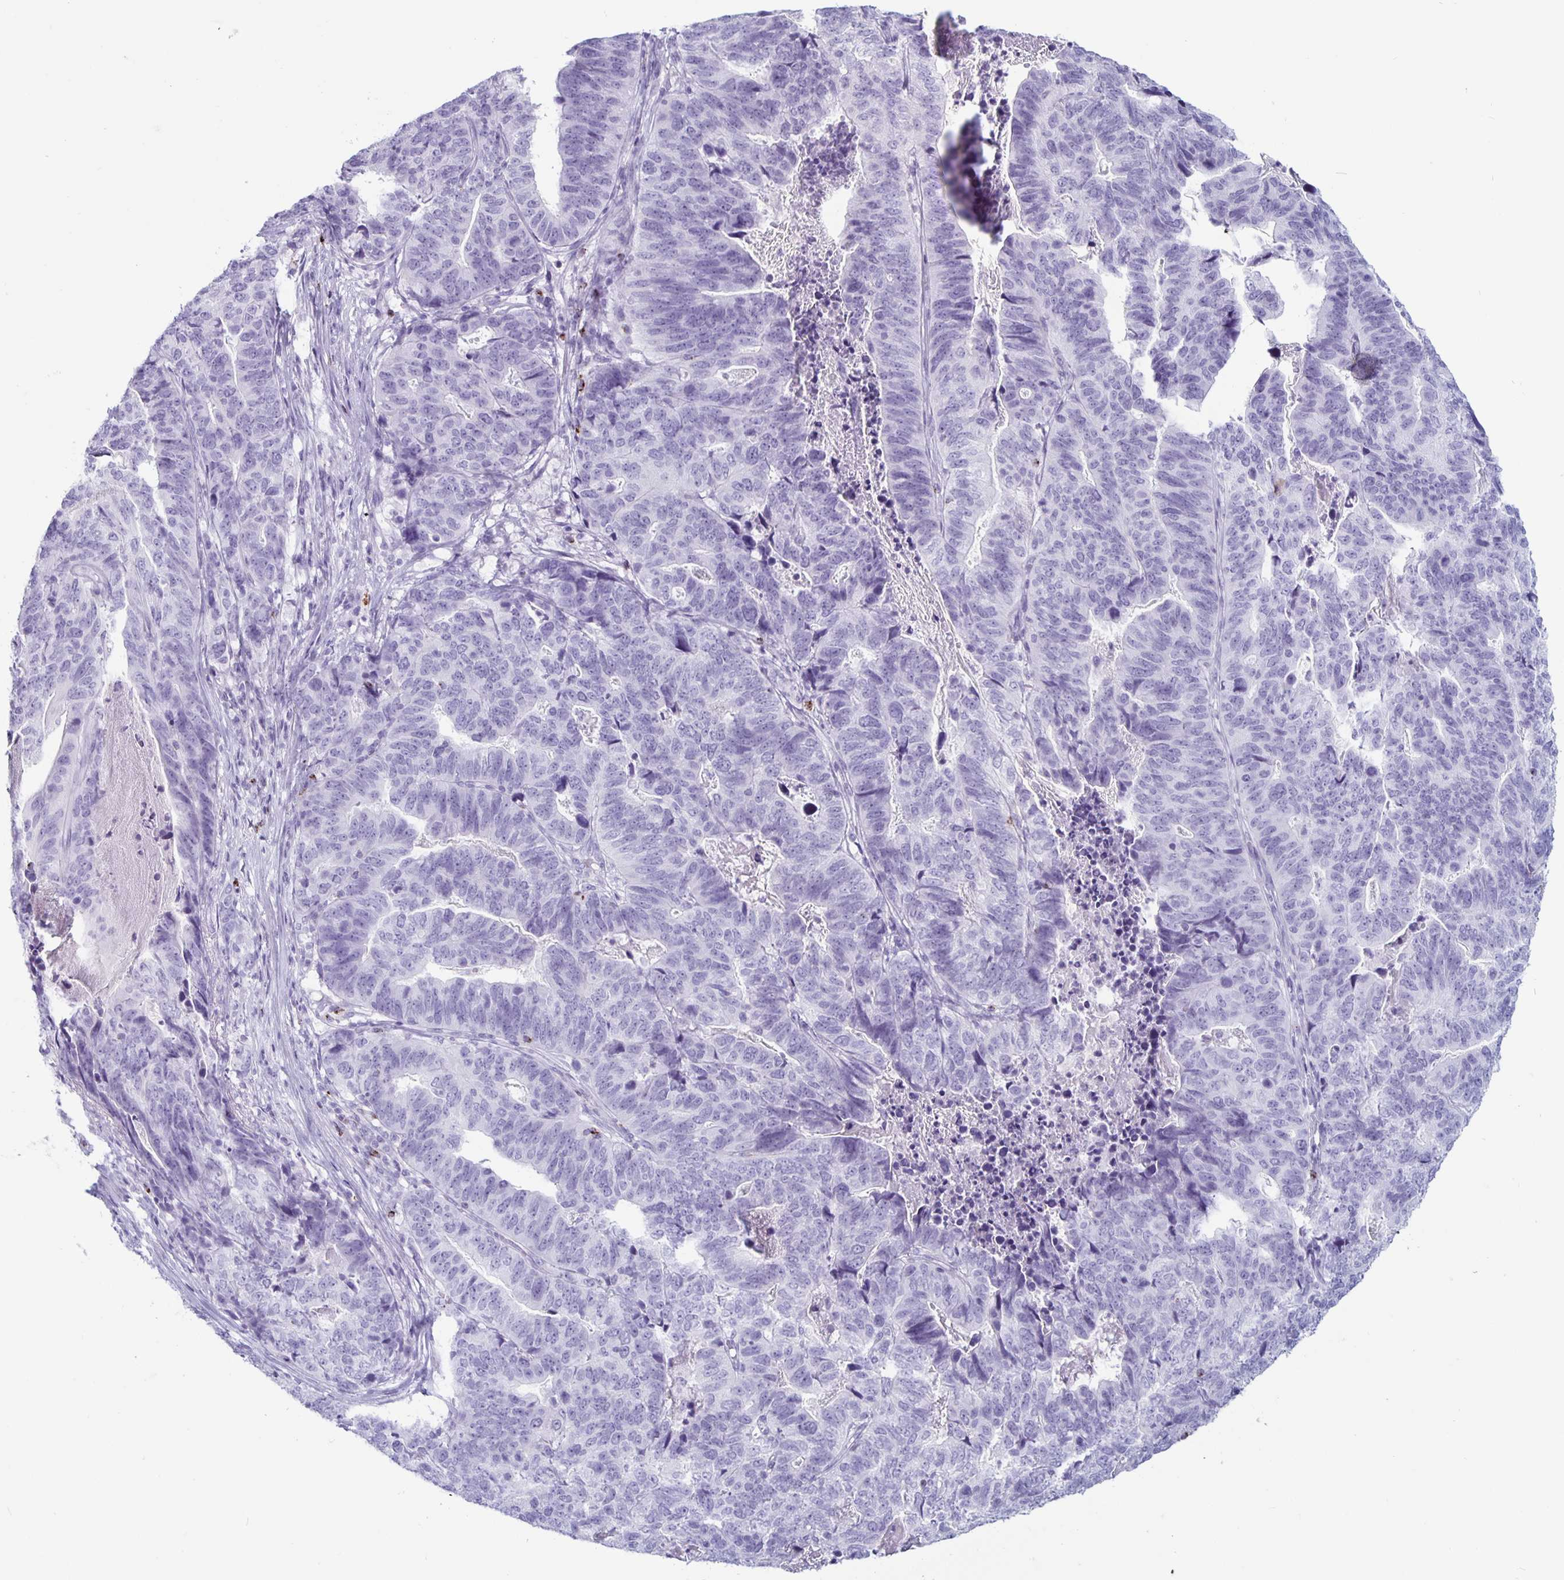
{"staining": {"intensity": "negative", "quantity": "none", "location": "none"}, "tissue": "stomach cancer", "cell_type": "Tumor cells", "image_type": "cancer", "snomed": [{"axis": "morphology", "description": "Adenocarcinoma, NOS"}, {"axis": "topography", "description": "Stomach, upper"}], "caption": "Immunohistochemical staining of human stomach cancer reveals no significant expression in tumor cells. (DAB immunohistochemistry visualized using brightfield microscopy, high magnification).", "gene": "GZMK", "patient": {"sex": "female", "age": 67}}